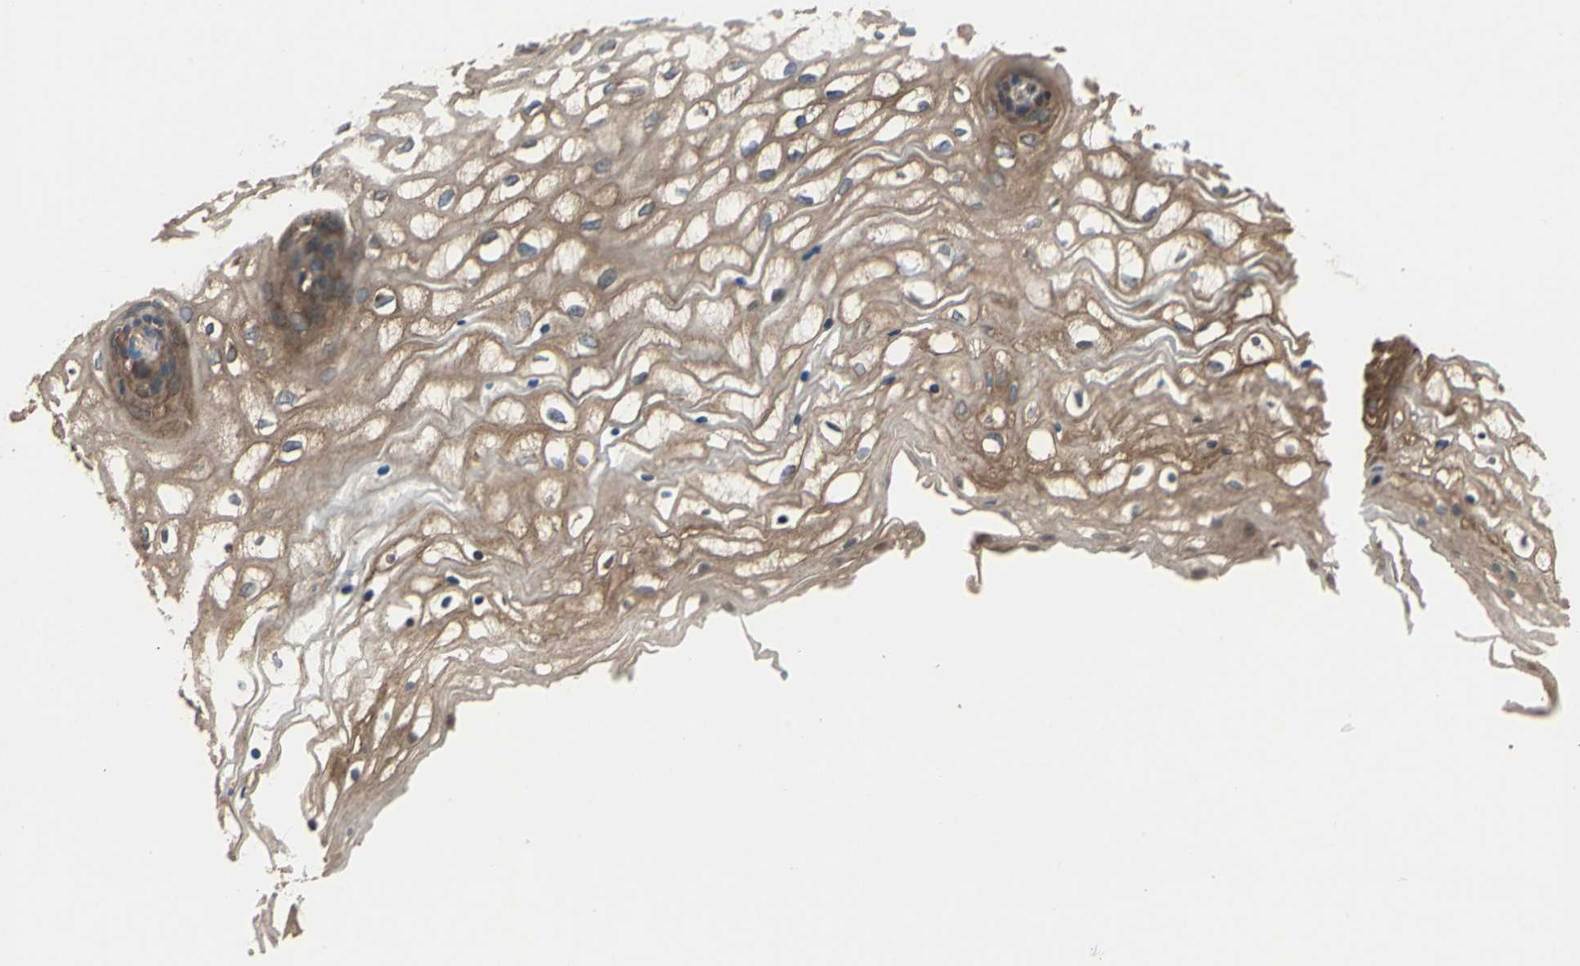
{"staining": {"intensity": "strong", "quantity": ">75%", "location": "cytoplasmic/membranous"}, "tissue": "vagina", "cell_type": "Squamous epithelial cells", "image_type": "normal", "snomed": [{"axis": "morphology", "description": "Normal tissue, NOS"}, {"axis": "topography", "description": "Vagina"}], "caption": "Immunohistochemical staining of normal vagina shows >75% levels of strong cytoplasmic/membranous protein staining in about >75% of squamous epithelial cells. (DAB = brown stain, brightfield microscopy at high magnification).", "gene": "CAPN1", "patient": {"sex": "female", "age": 34}}